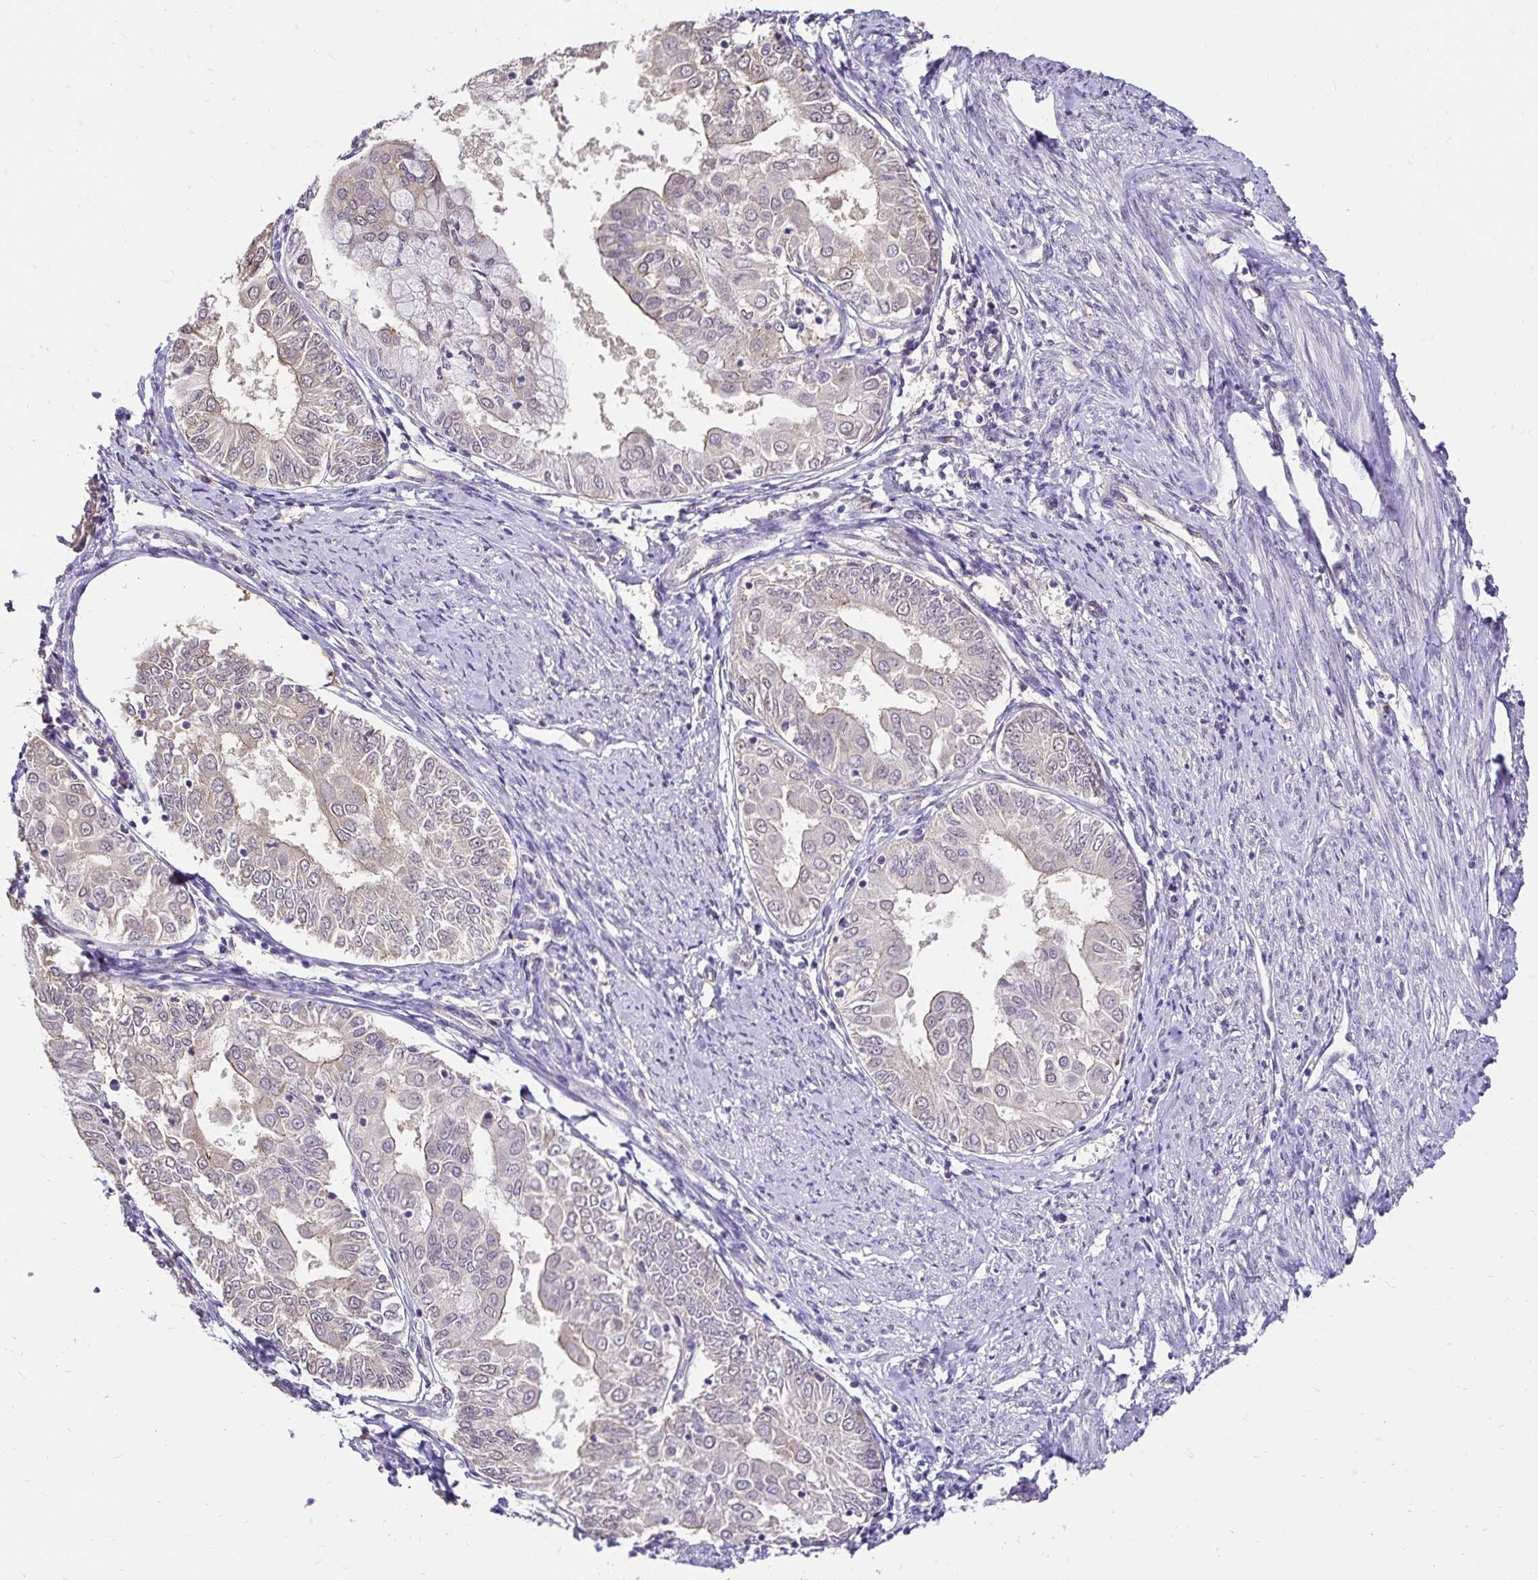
{"staining": {"intensity": "negative", "quantity": "none", "location": "none"}, "tissue": "endometrial cancer", "cell_type": "Tumor cells", "image_type": "cancer", "snomed": [{"axis": "morphology", "description": "Adenocarcinoma, NOS"}, {"axis": "topography", "description": "Endometrium"}], "caption": "Photomicrograph shows no protein positivity in tumor cells of endometrial adenocarcinoma tissue. (DAB (3,3'-diaminobenzidine) immunohistochemistry (IHC) with hematoxylin counter stain).", "gene": "SLC9A1", "patient": {"sex": "female", "age": 68}}